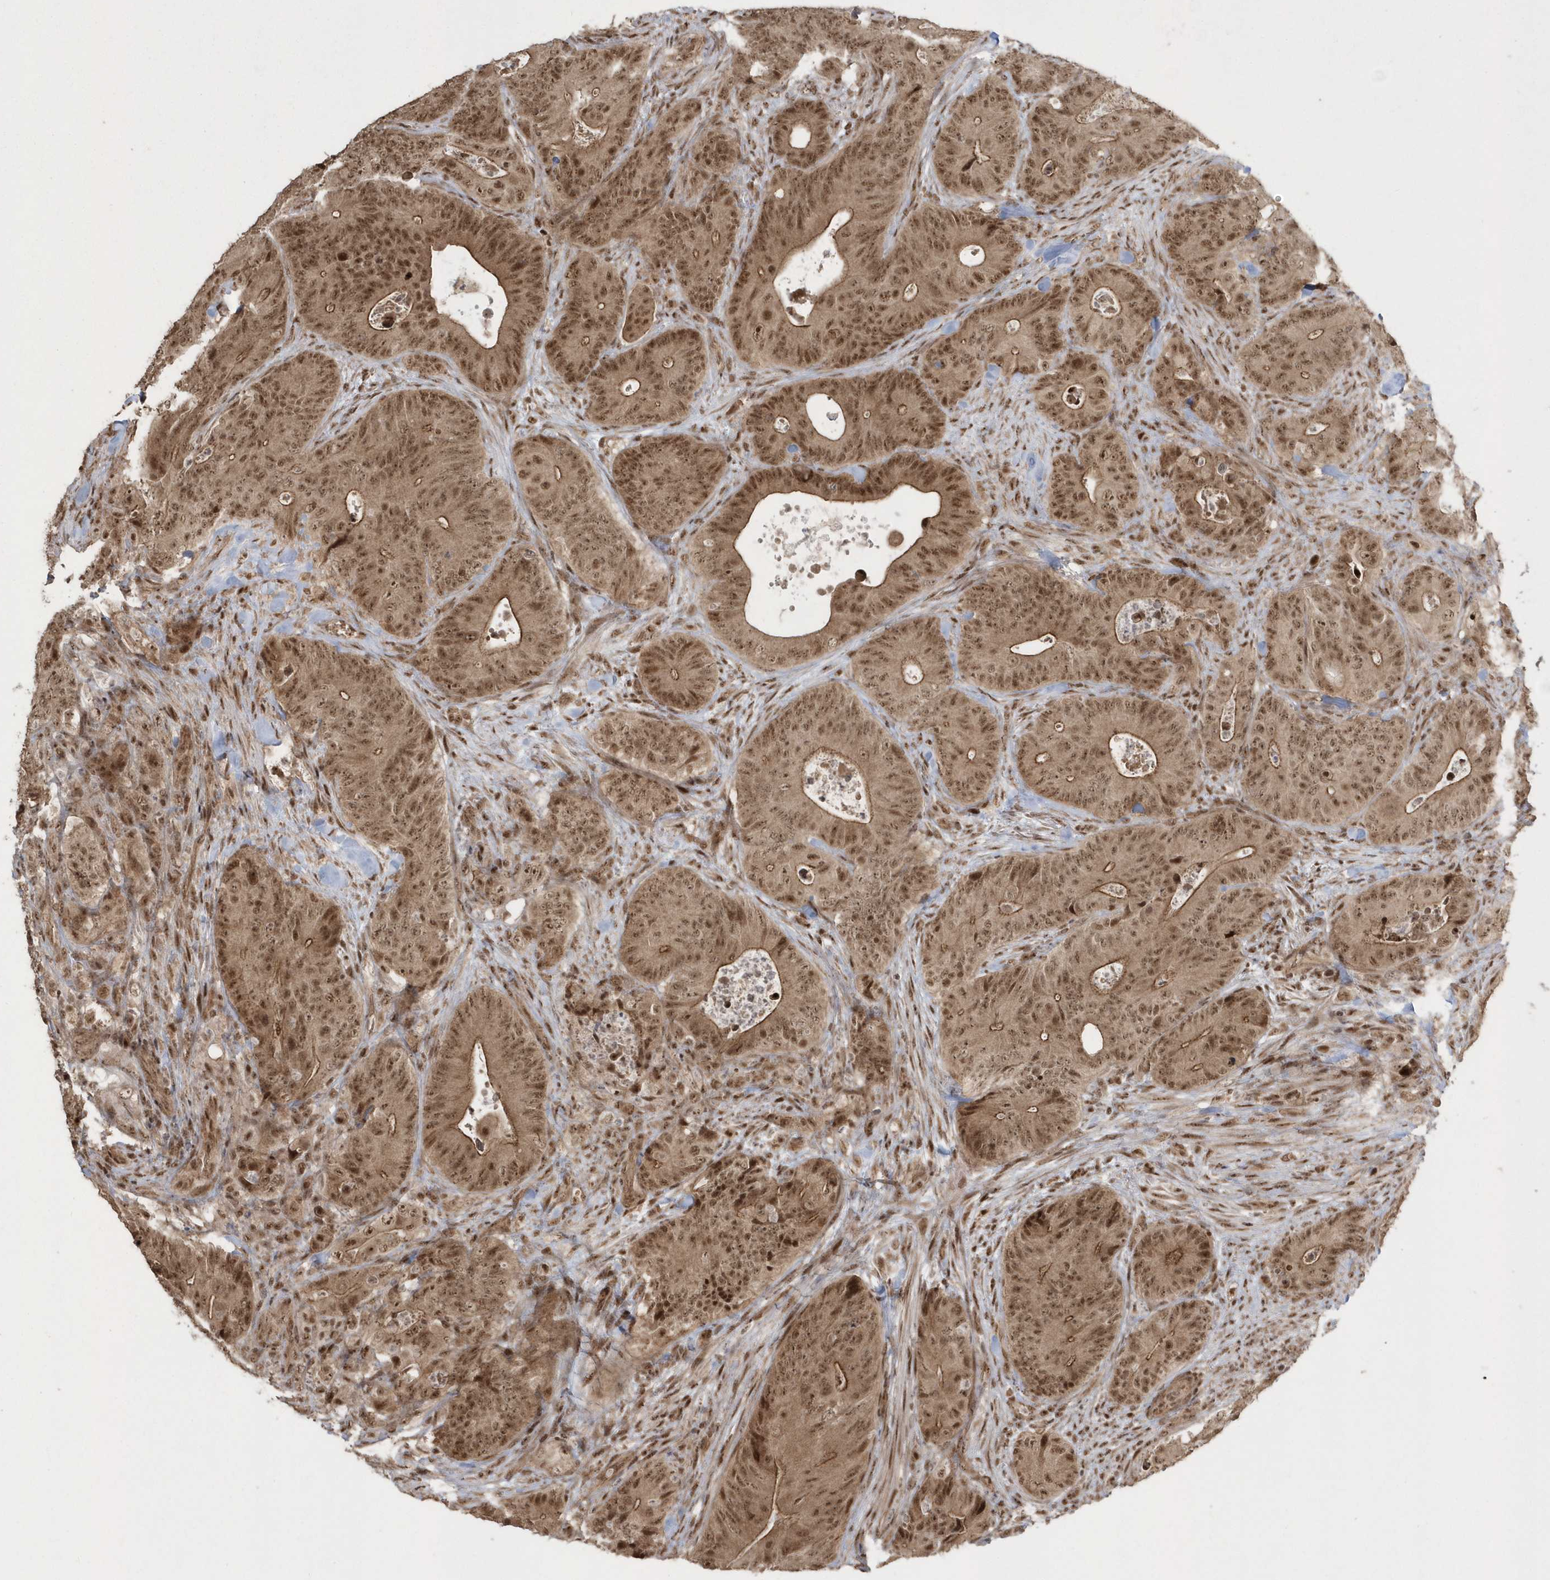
{"staining": {"intensity": "moderate", "quantity": ">75%", "location": "cytoplasmic/membranous,nuclear"}, "tissue": "colorectal cancer", "cell_type": "Tumor cells", "image_type": "cancer", "snomed": [{"axis": "morphology", "description": "Normal tissue, NOS"}, {"axis": "topography", "description": "Colon"}], "caption": "Tumor cells display medium levels of moderate cytoplasmic/membranous and nuclear expression in approximately >75% of cells in colorectal cancer. The protein is stained brown, and the nuclei are stained in blue (DAB IHC with brightfield microscopy, high magnification).", "gene": "EPB41L4A", "patient": {"sex": "female", "age": 82}}